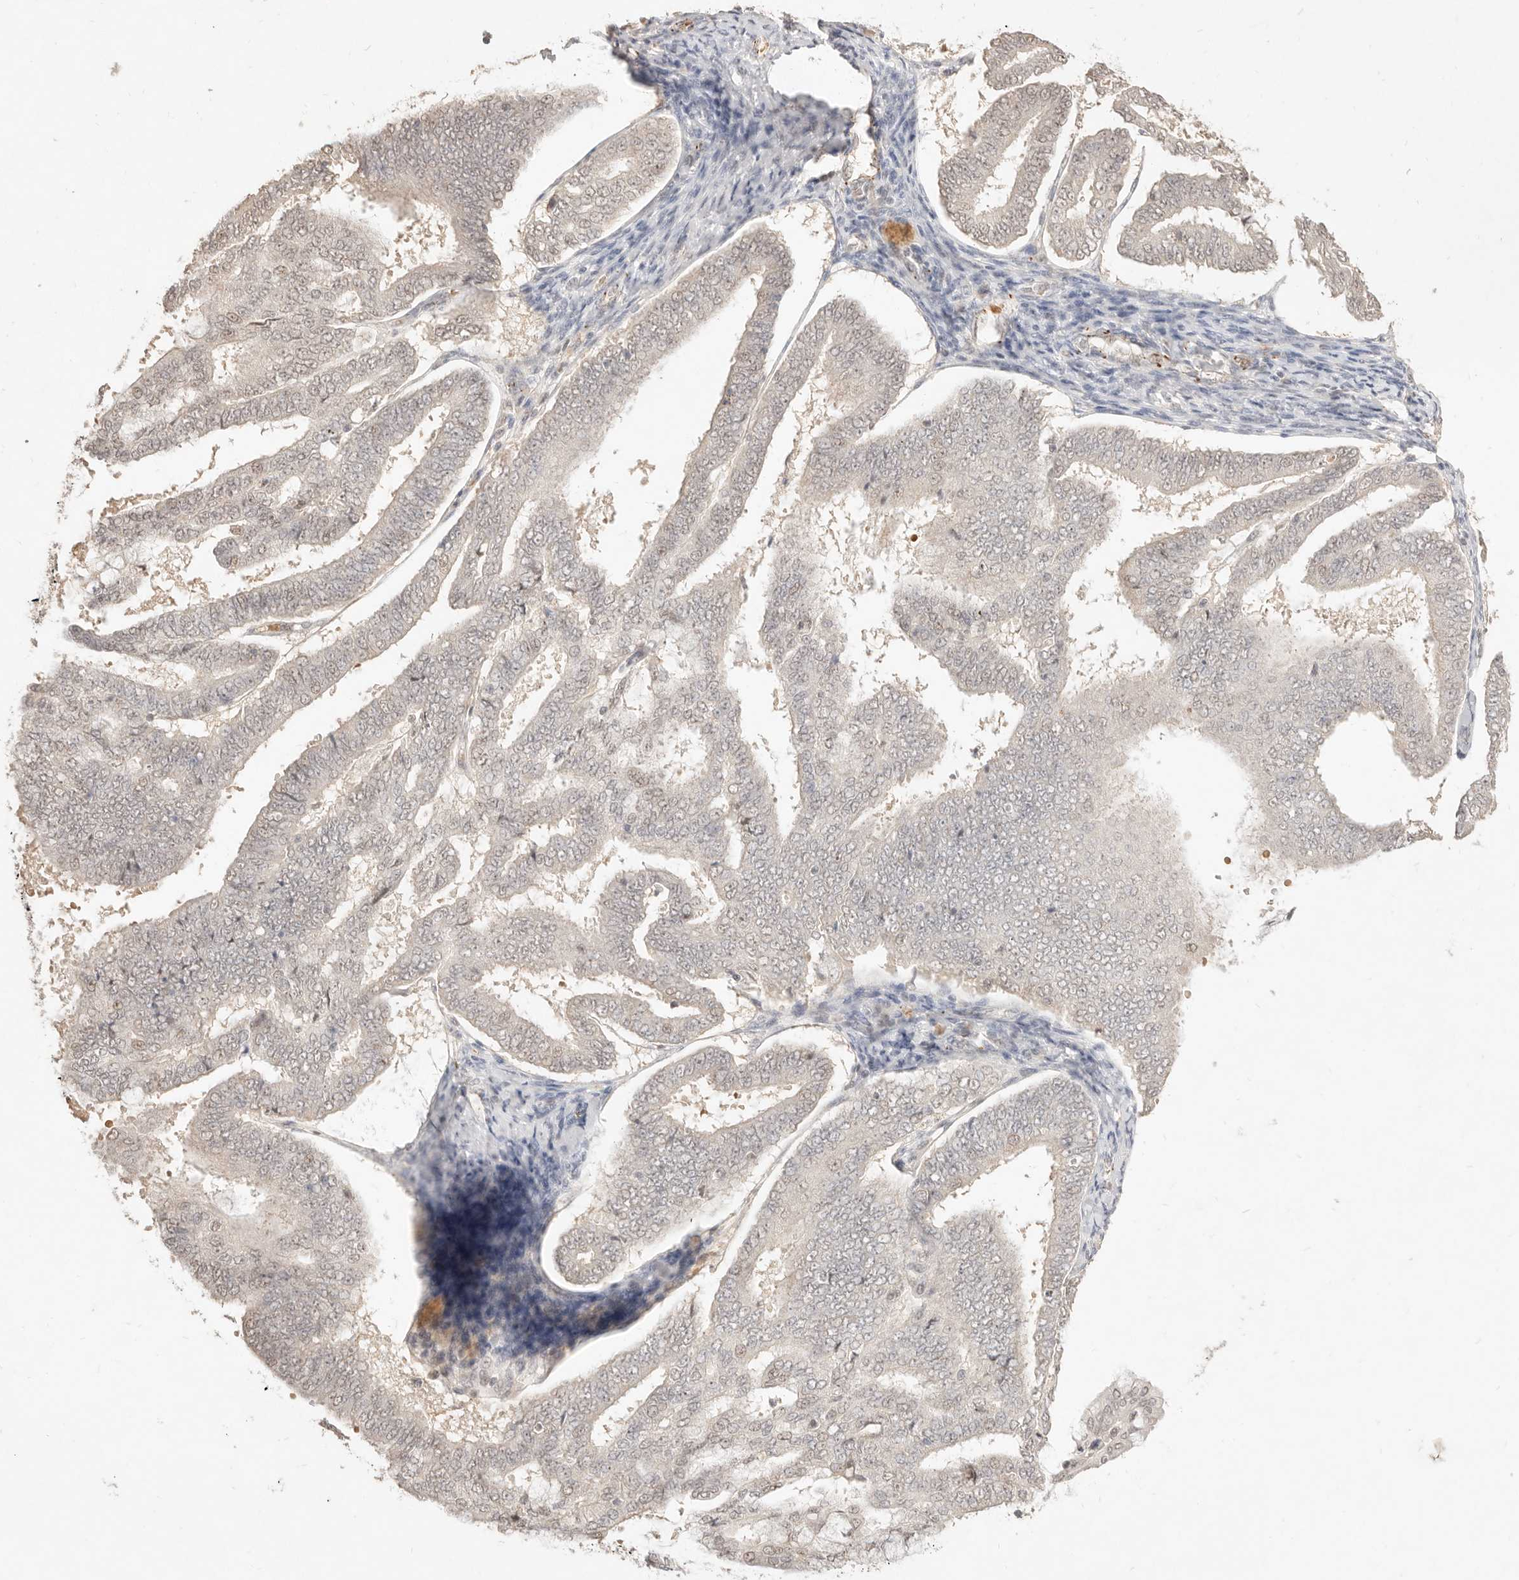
{"staining": {"intensity": "weak", "quantity": ">75%", "location": "nuclear"}, "tissue": "endometrial cancer", "cell_type": "Tumor cells", "image_type": "cancer", "snomed": [{"axis": "morphology", "description": "Adenocarcinoma, NOS"}, {"axis": "topography", "description": "Endometrium"}], "caption": "High-power microscopy captured an immunohistochemistry (IHC) histopathology image of endometrial cancer, revealing weak nuclear positivity in approximately >75% of tumor cells.", "gene": "MEP1A", "patient": {"sex": "female", "age": 63}}